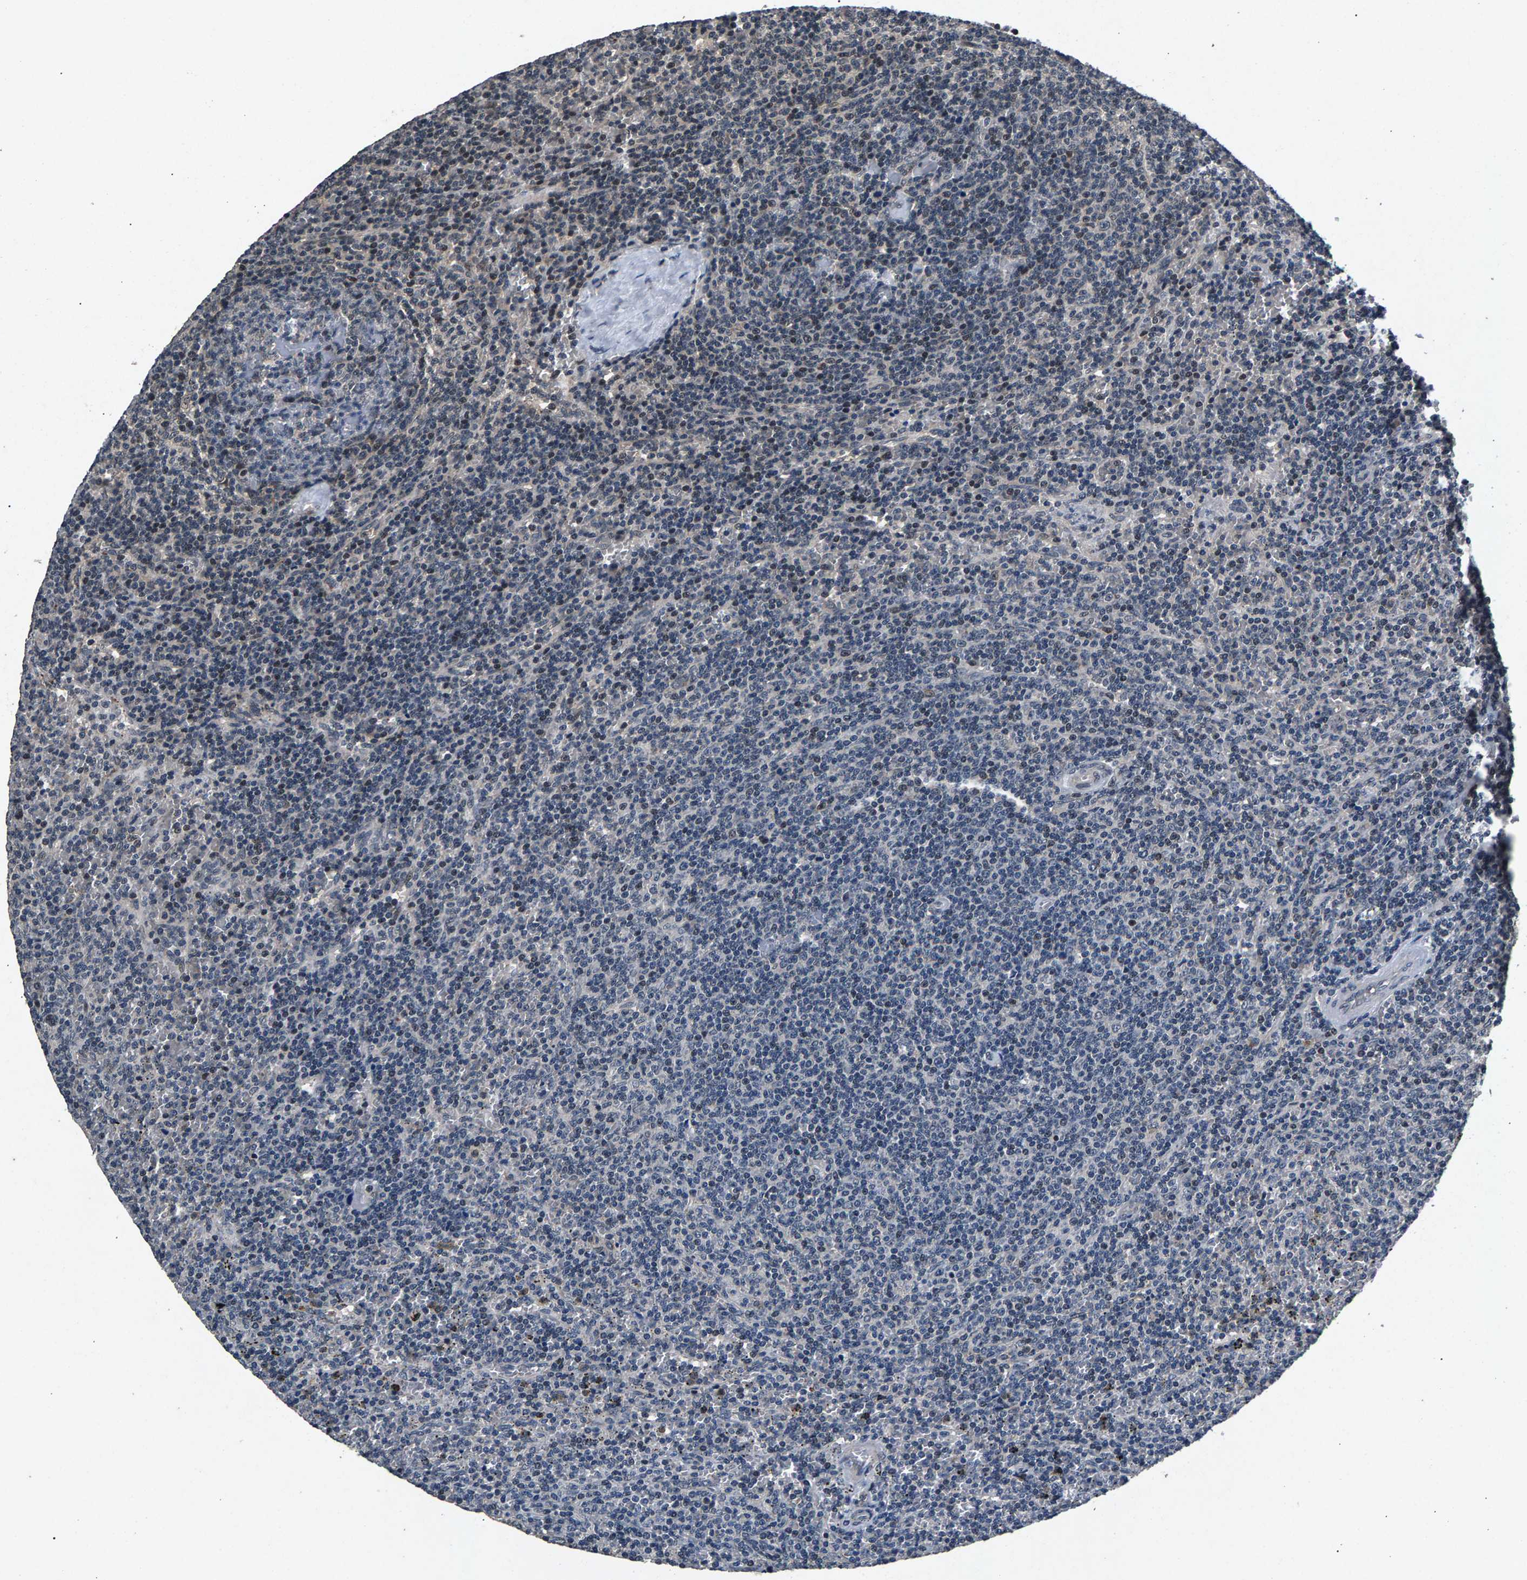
{"staining": {"intensity": "weak", "quantity": "<25%", "location": "nuclear"}, "tissue": "lymphoma", "cell_type": "Tumor cells", "image_type": "cancer", "snomed": [{"axis": "morphology", "description": "Malignant lymphoma, non-Hodgkin's type, Low grade"}, {"axis": "topography", "description": "Spleen"}], "caption": "DAB (3,3'-diaminobenzidine) immunohistochemical staining of human malignant lymphoma, non-Hodgkin's type (low-grade) shows no significant positivity in tumor cells.", "gene": "RBM33", "patient": {"sex": "female", "age": 50}}